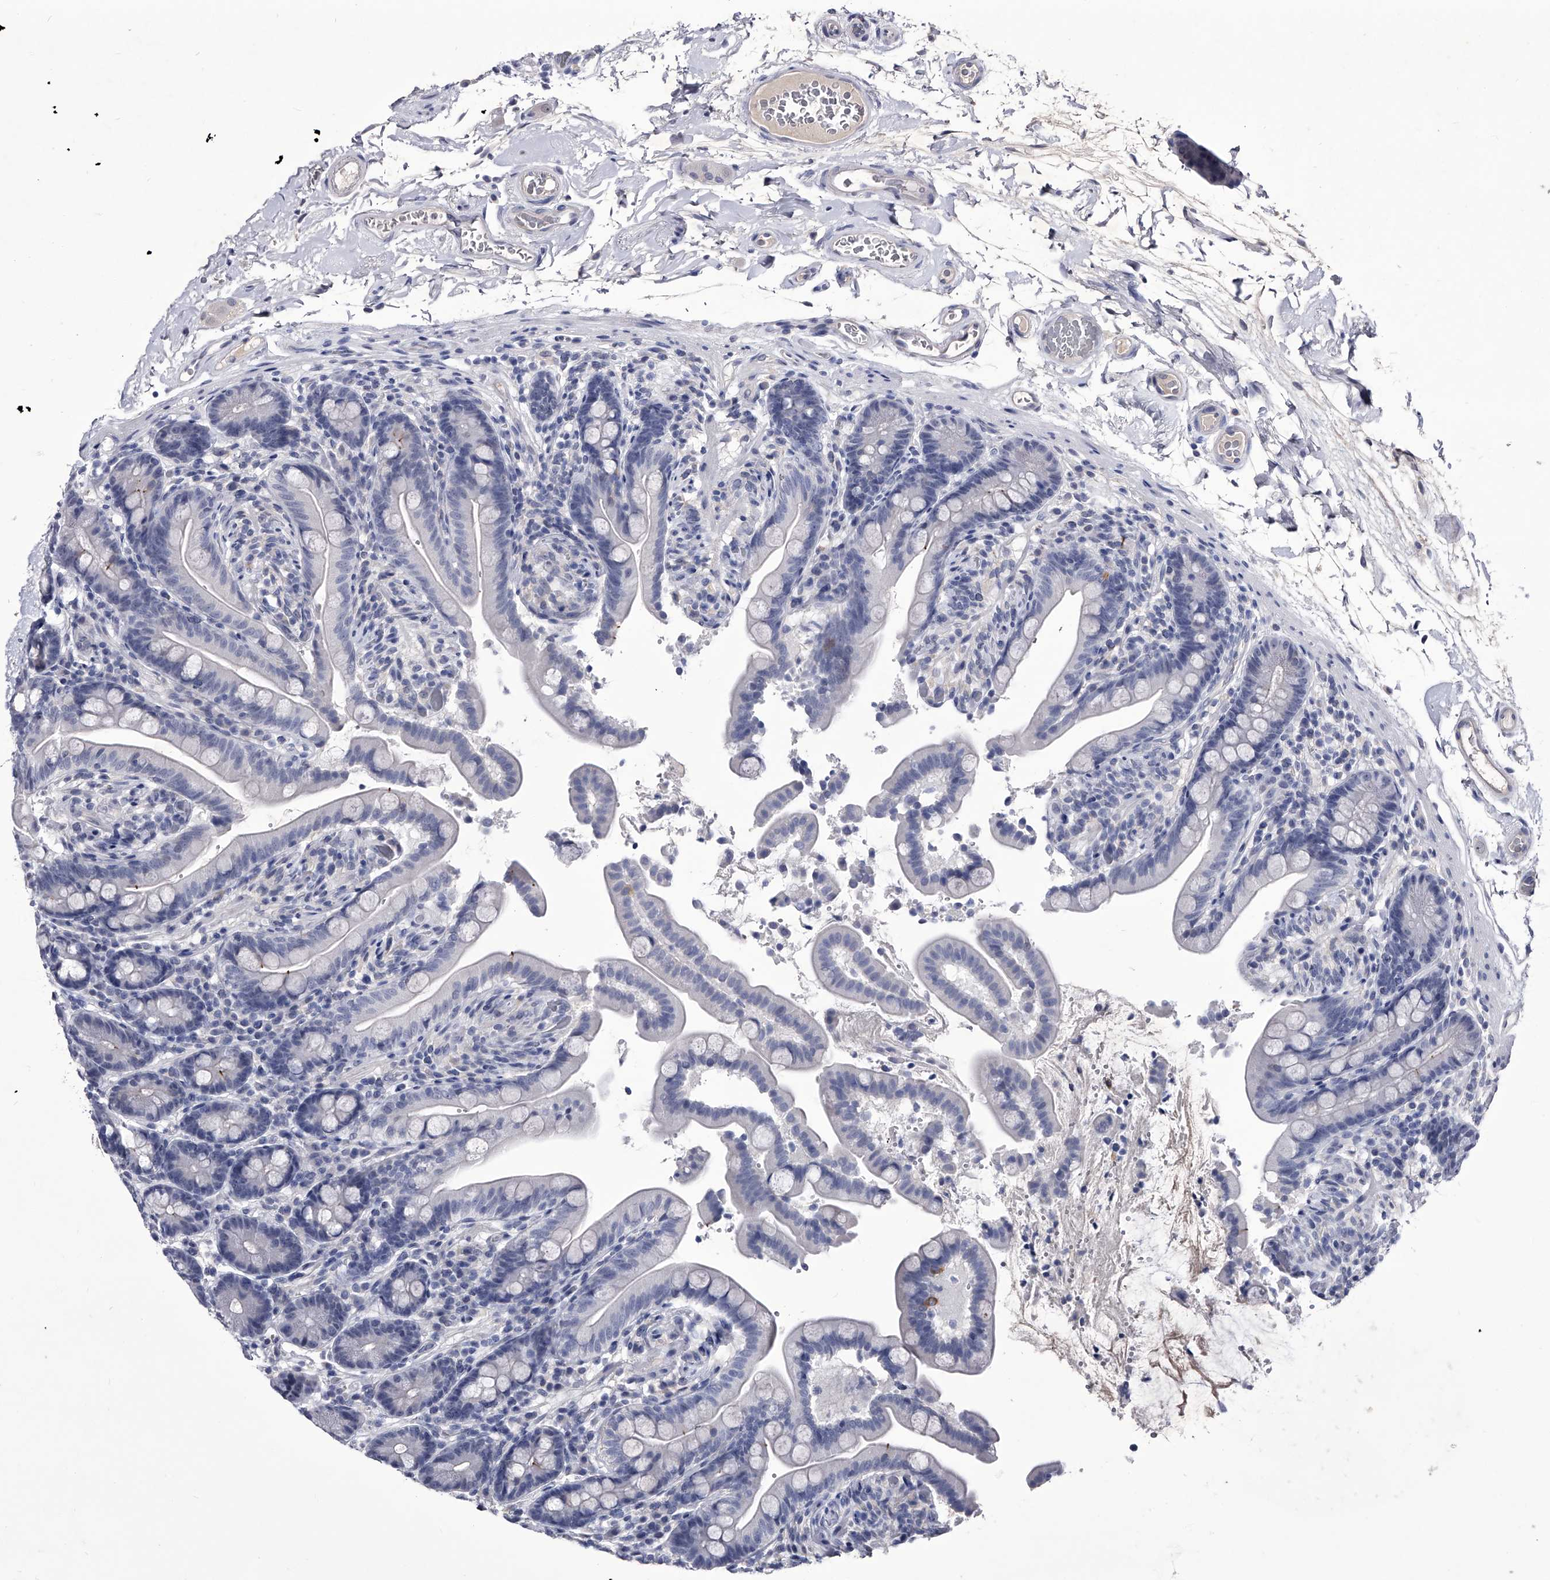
{"staining": {"intensity": "negative", "quantity": "none", "location": "none"}, "tissue": "colon", "cell_type": "Endothelial cells", "image_type": "normal", "snomed": [{"axis": "morphology", "description": "Normal tissue, NOS"}, {"axis": "topography", "description": "Smooth muscle"}, {"axis": "topography", "description": "Colon"}], "caption": "High power microscopy photomicrograph of an IHC photomicrograph of normal colon, revealing no significant positivity in endothelial cells. (DAB (3,3'-diaminobenzidine) IHC, high magnification).", "gene": "CRISP2", "patient": {"sex": "male", "age": 73}}